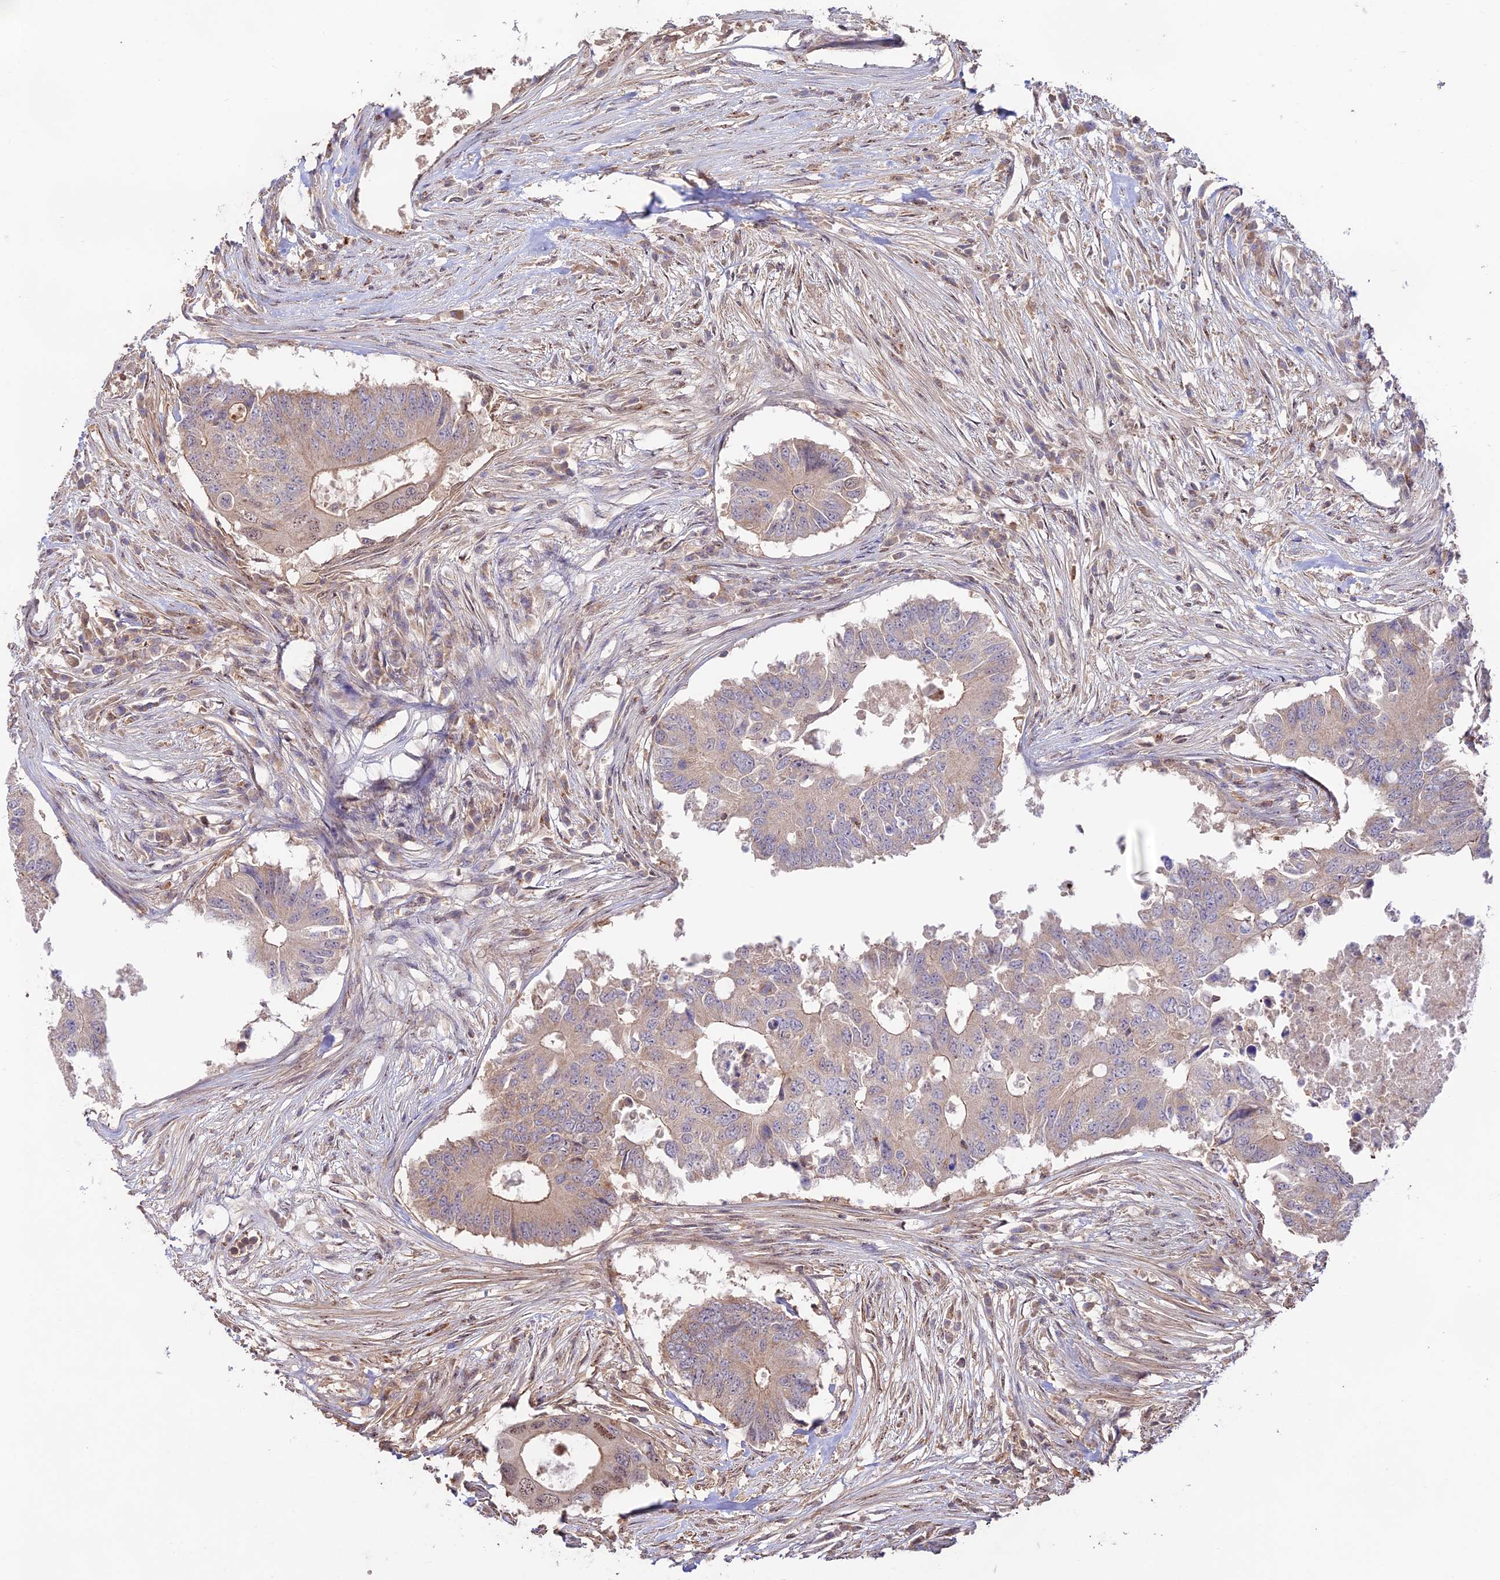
{"staining": {"intensity": "weak", "quantity": ">75%", "location": "cytoplasmic/membranous"}, "tissue": "colorectal cancer", "cell_type": "Tumor cells", "image_type": "cancer", "snomed": [{"axis": "morphology", "description": "Adenocarcinoma, NOS"}, {"axis": "topography", "description": "Colon"}], "caption": "This is an image of immunohistochemistry (IHC) staining of colorectal adenocarcinoma, which shows weak staining in the cytoplasmic/membranous of tumor cells.", "gene": "CLCF1", "patient": {"sex": "male", "age": 71}}